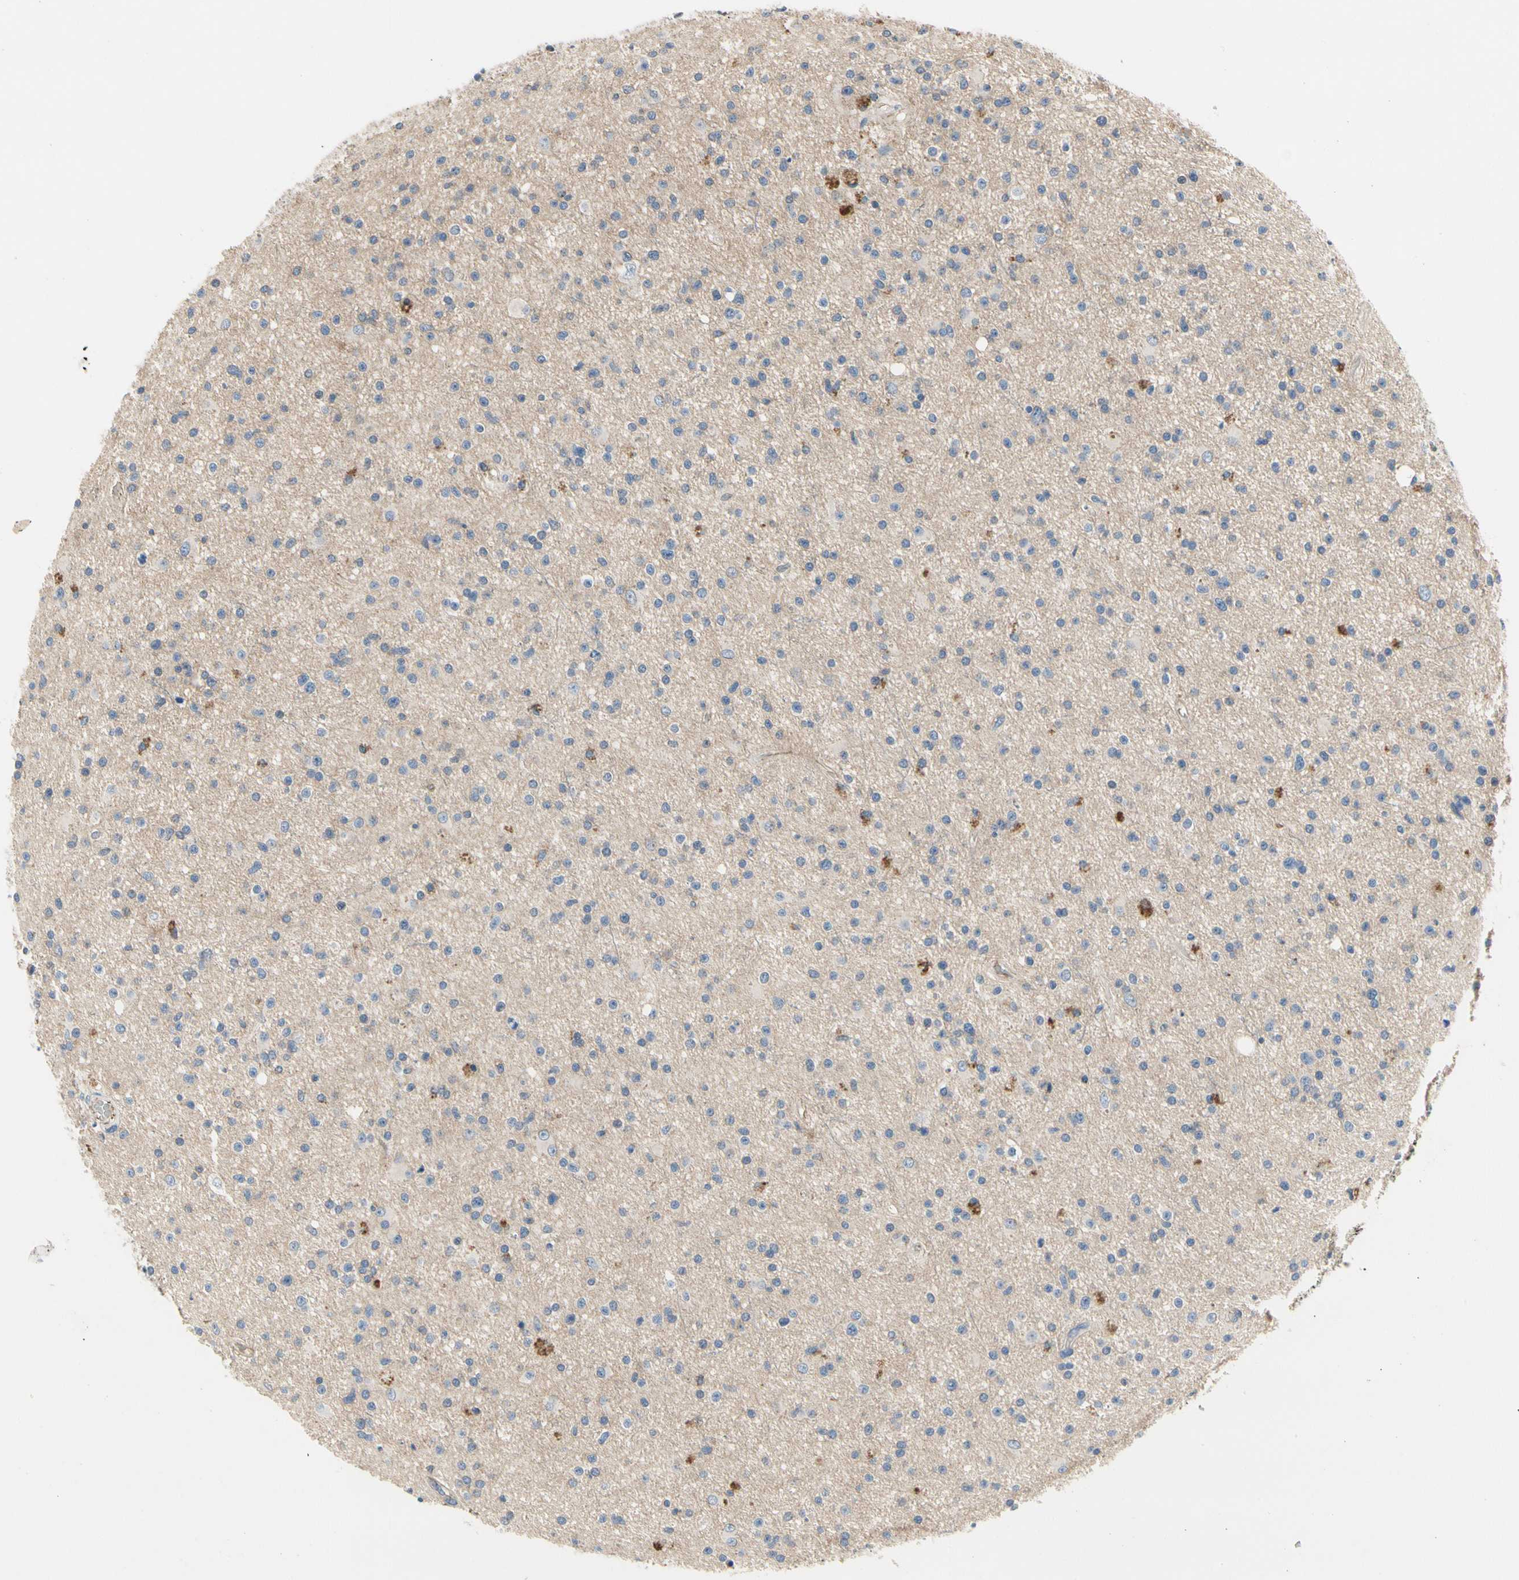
{"staining": {"intensity": "moderate", "quantity": "<25%", "location": "cytoplasmic/membranous"}, "tissue": "glioma", "cell_type": "Tumor cells", "image_type": "cancer", "snomed": [{"axis": "morphology", "description": "Glioma, malignant, High grade"}, {"axis": "topography", "description": "Brain"}], "caption": "Protein expression analysis of glioma displays moderate cytoplasmic/membranous staining in about <25% of tumor cells.", "gene": "LGR6", "patient": {"sex": "male", "age": 33}}